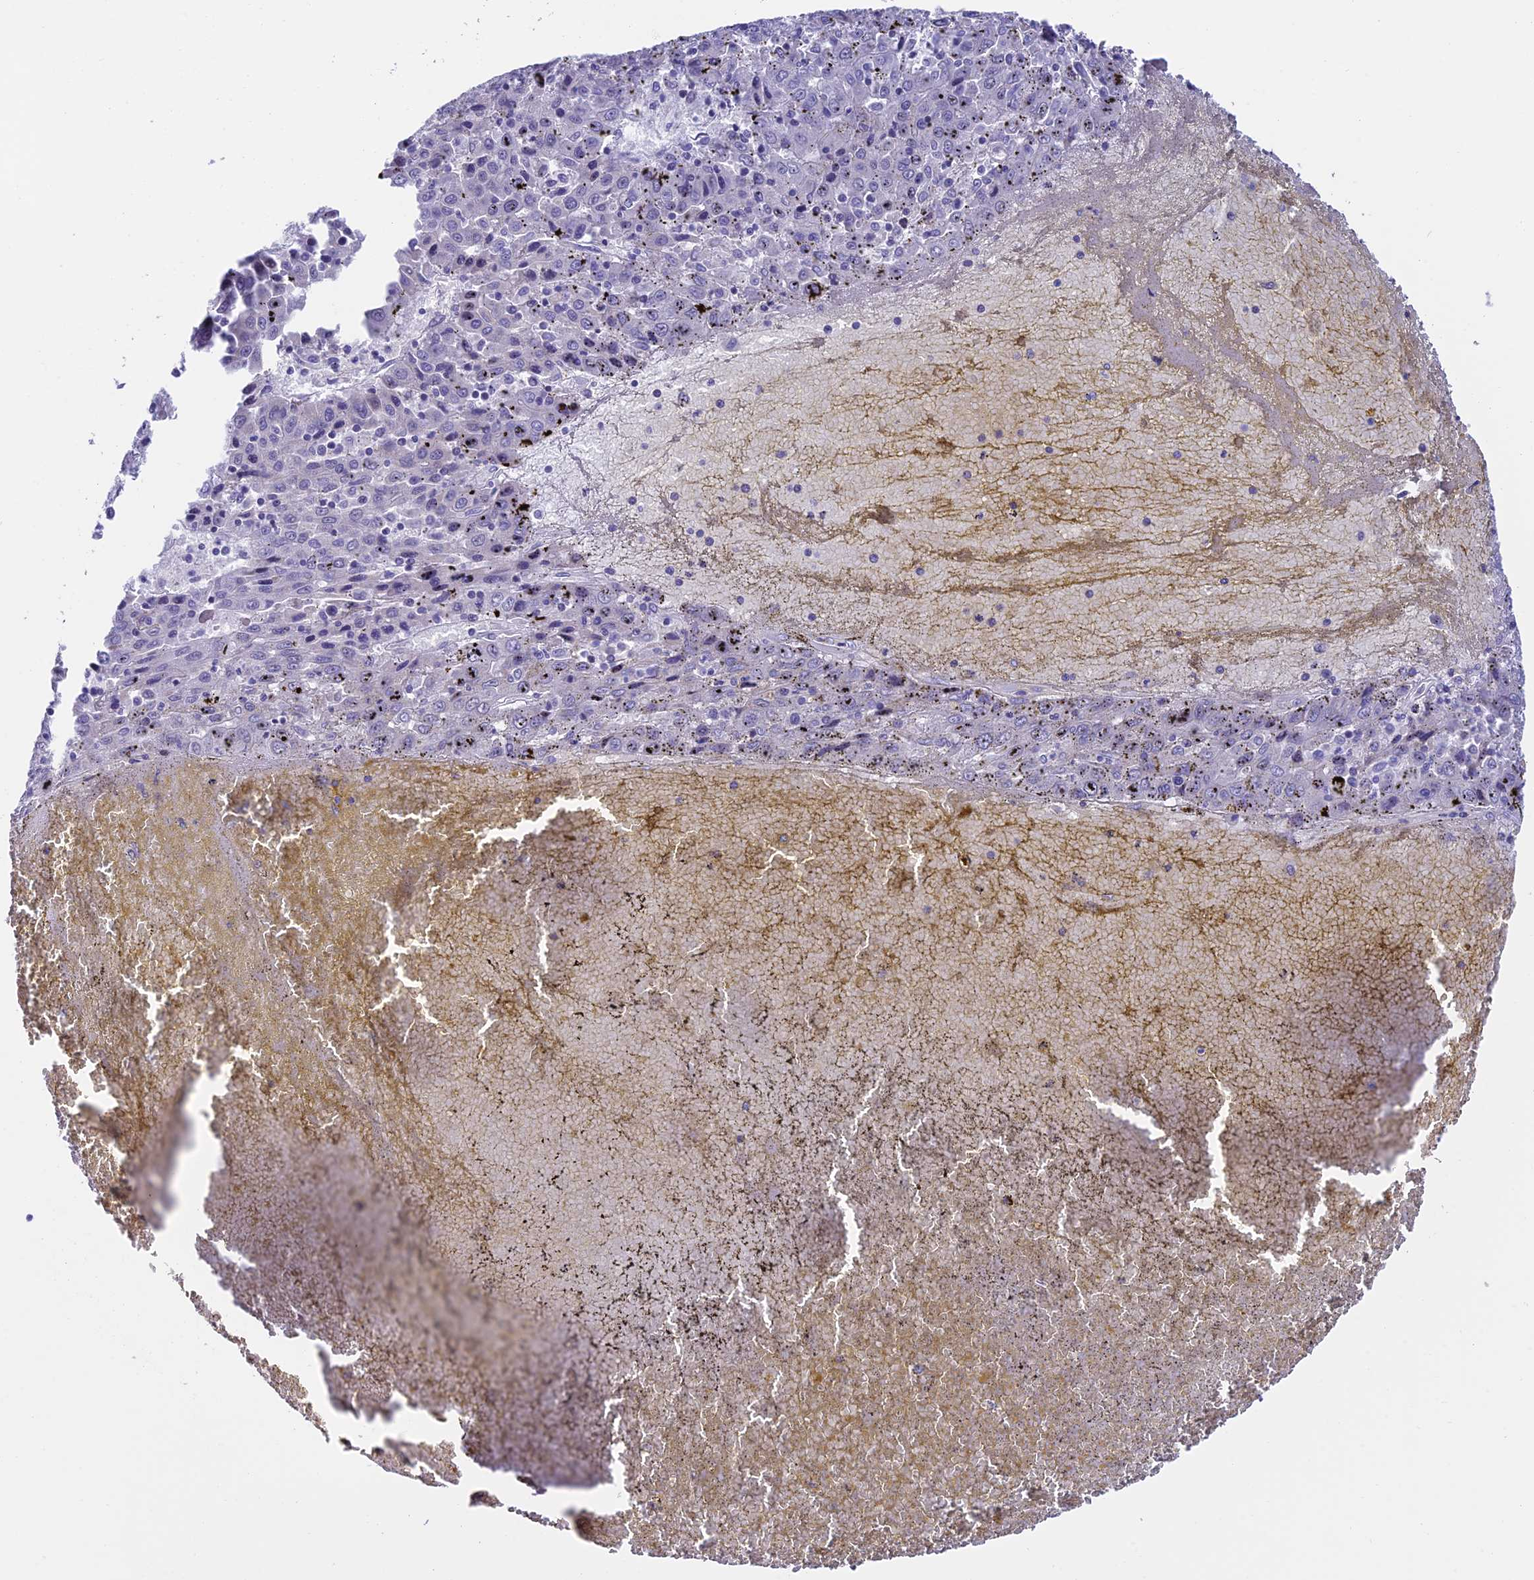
{"staining": {"intensity": "negative", "quantity": "none", "location": "none"}, "tissue": "liver cancer", "cell_type": "Tumor cells", "image_type": "cancer", "snomed": [{"axis": "morphology", "description": "Carcinoma, Hepatocellular, NOS"}, {"axis": "topography", "description": "Liver"}], "caption": "Immunohistochemistry of liver hepatocellular carcinoma shows no positivity in tumor cells.", "gene": "SLC10A1", "patient": {"sex": "female", "age": 53}}